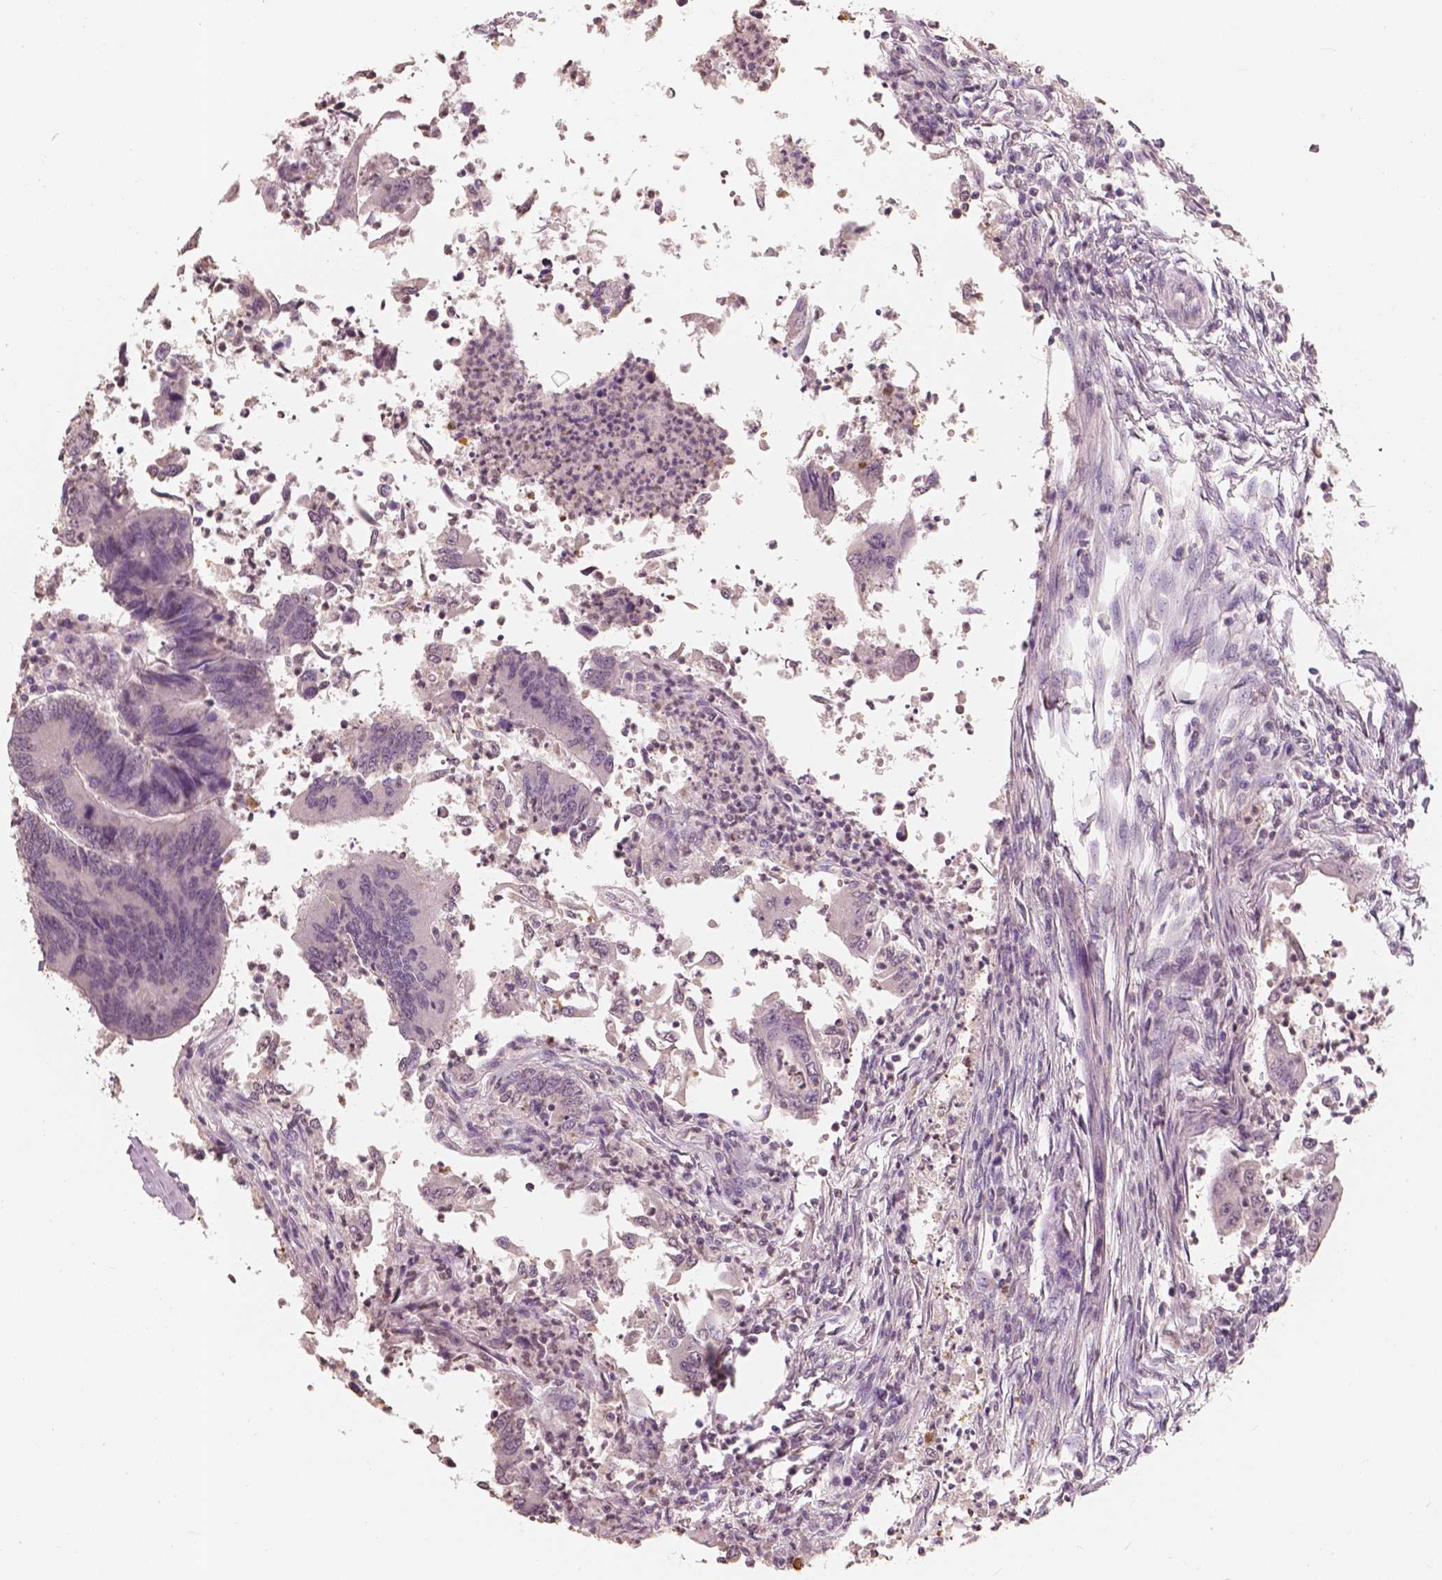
{"staining": {"intensity": "negative", "quantity": "none", "location": "none"}, "tissue": "colorectal cancer", "cell_type": "Tumor cells", "image_type": "cancer", "snomed": [{"axis": "morphology", "description": "Adenocarcinoma, NOS"}, {"axis": "topography", "description": "Colon"}], "caption": "DAB (3,3'-diaminobenzidine) immunohistochemical staining of colorectal cancer (adenocarcinoma) reveals no significant expression in tumor cells.", "gene": "SAT2", "patient": {"sex": "female", "age": 67}}